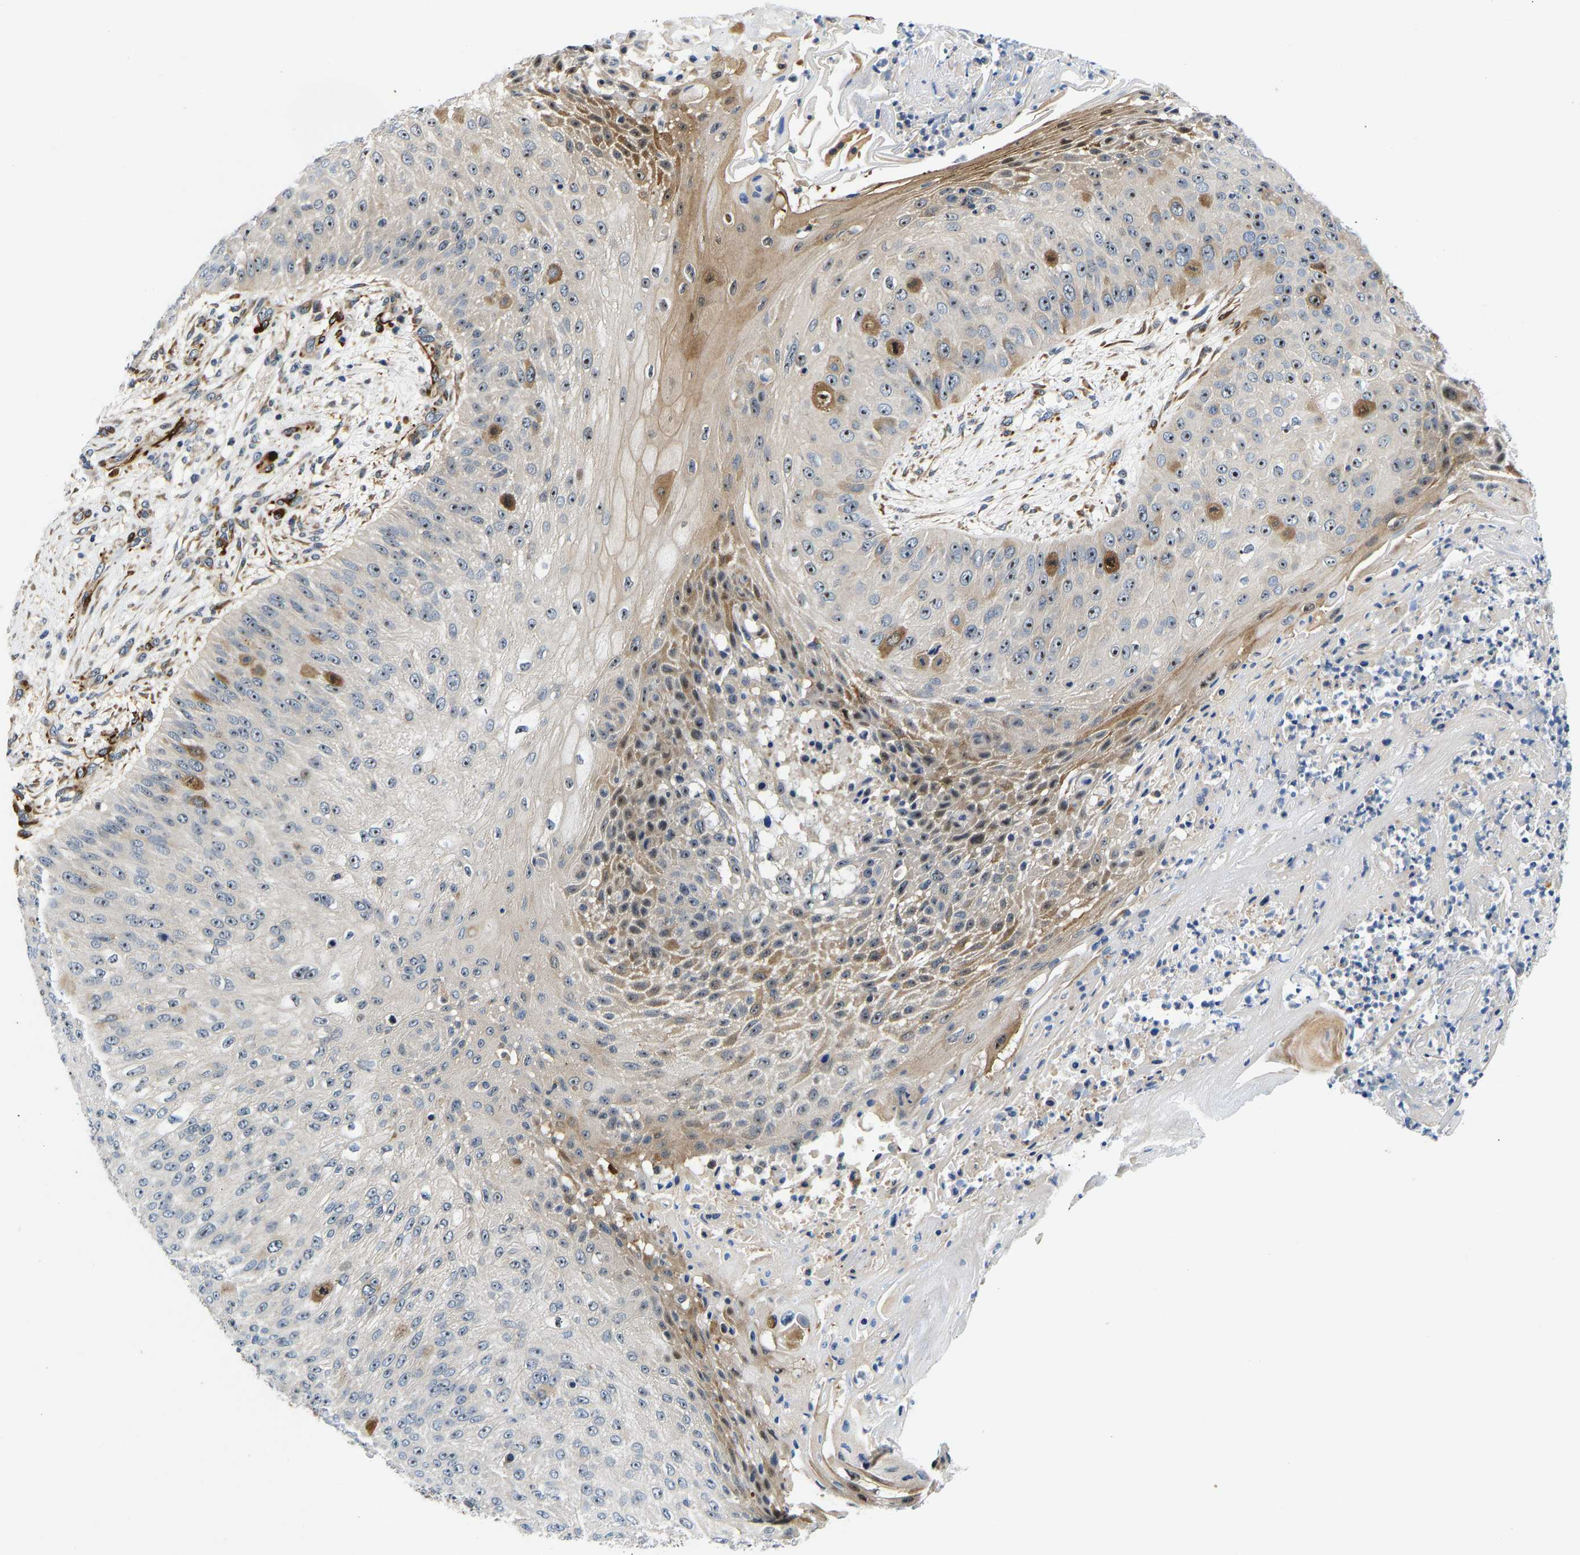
{"staining": {"intensity": "strong", "quantity": ">75%", "location": "cytoplasmic/membranous,nuclear"}, "tissue": "skin cancer", "cell_type": "Tumor cells", "image_type": "cancer", "snomed": [{"axis": "morphology", "description": "Squamous cell carcinoma, NOS"}, {"axis": "topography", "description": "Skin"}], "caption": "Strong cytoplasmic/membranous and nuclear positivity for a protein is seen in about >75% of tumor cells of squamous cell carcinoma (skin) using immunohistochemistry.", "gene": "RESF1", "patient": {"sex": "female", "age": 80}}